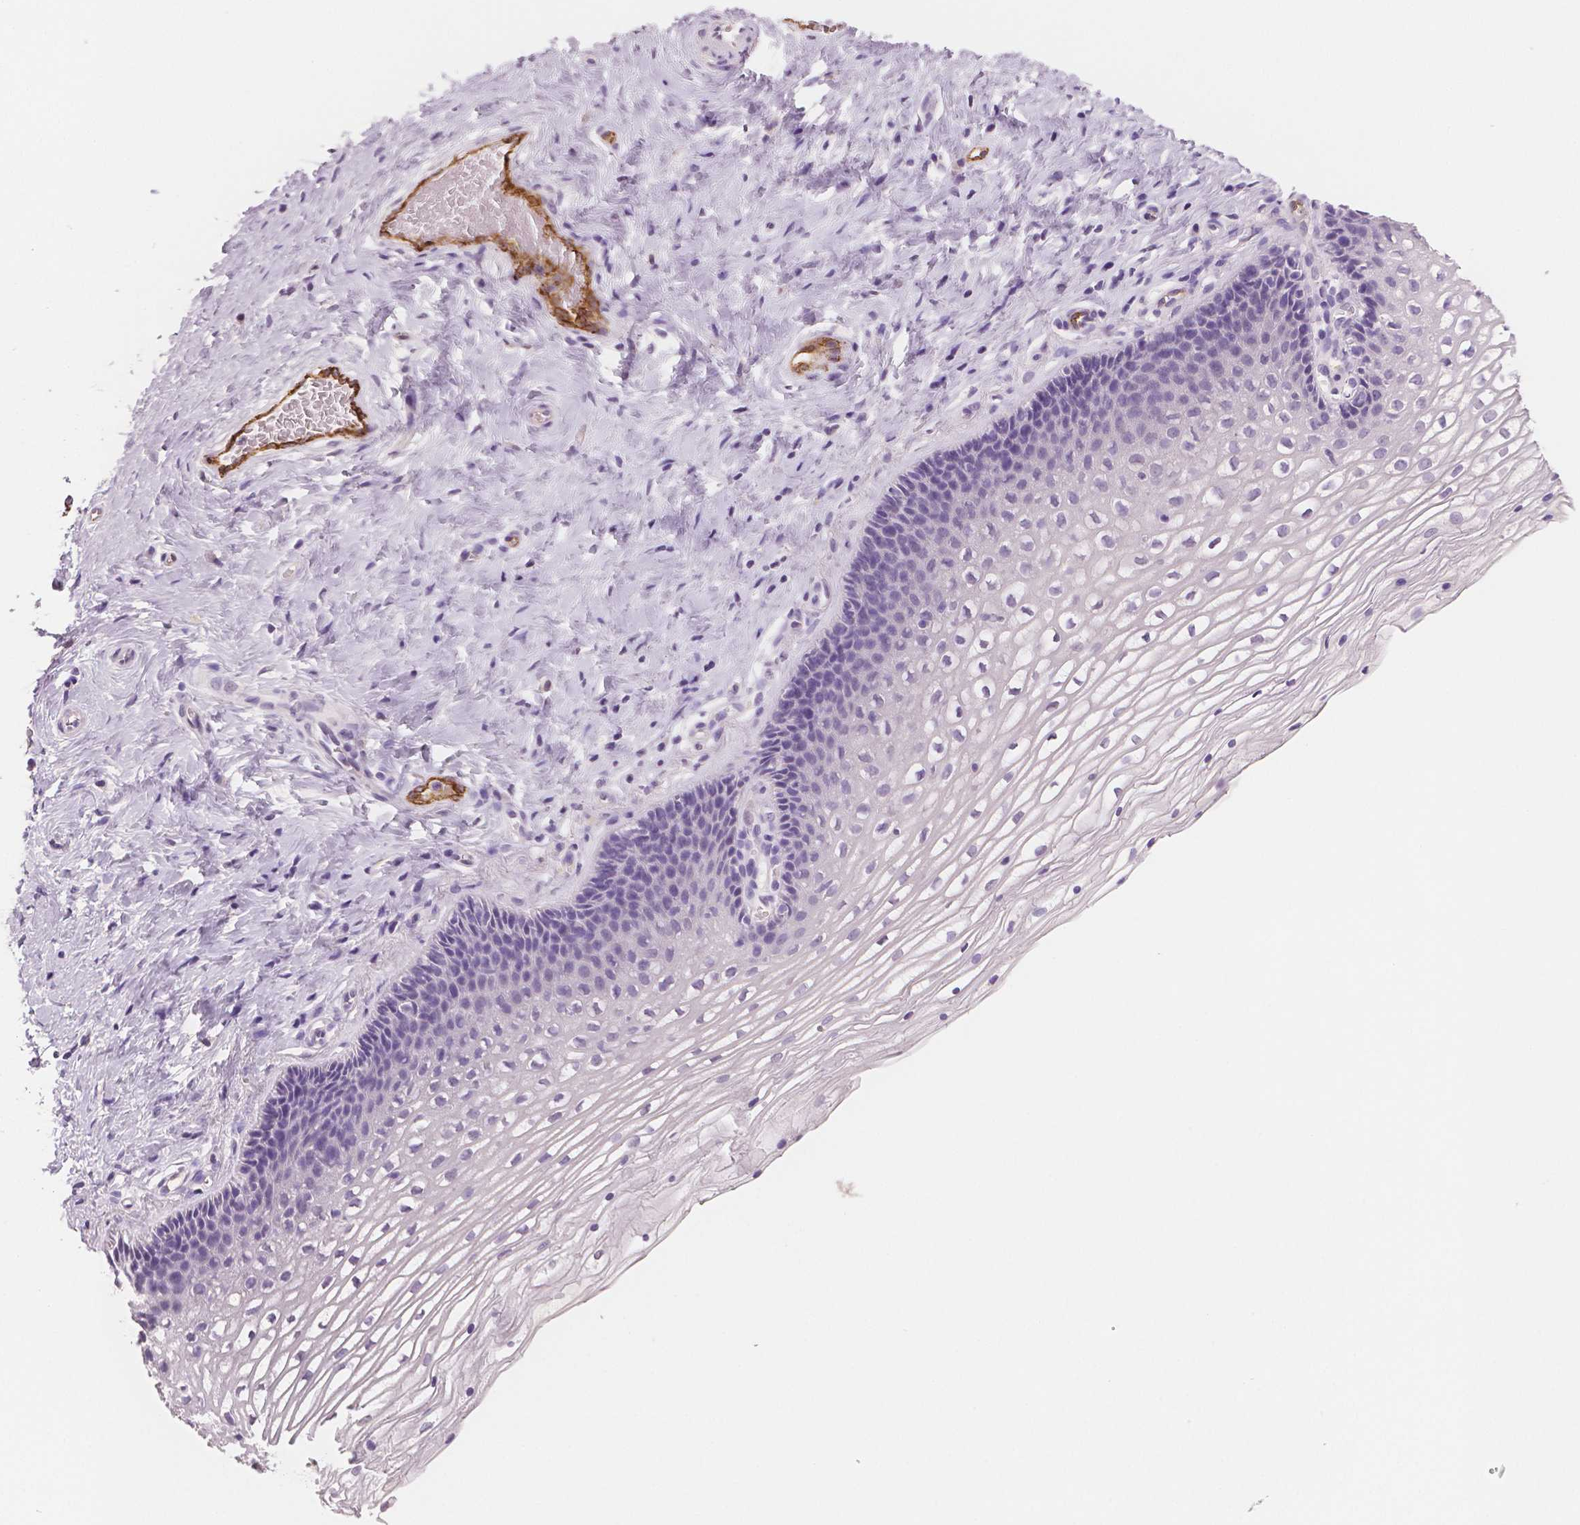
{"staining": {"intensity": "negative", "quantity": "none", "location": "none"}, "tissue": "cervix", "cell_type": "Glandular cells", "image_type": "normal", "snomed": [{"axis": "morphology", "description": "Normal tissue, NOS"}, {"axis": "topography", "description": "Cervix"}], "caption": "Image shows no protein positivity in glandular cells of unremarkable cervix. (Immunohistochemistry, brightfield microscopy, high magnification).", "gene": "TSPAN7", "patient": {"sex": "female", "age": 34}}